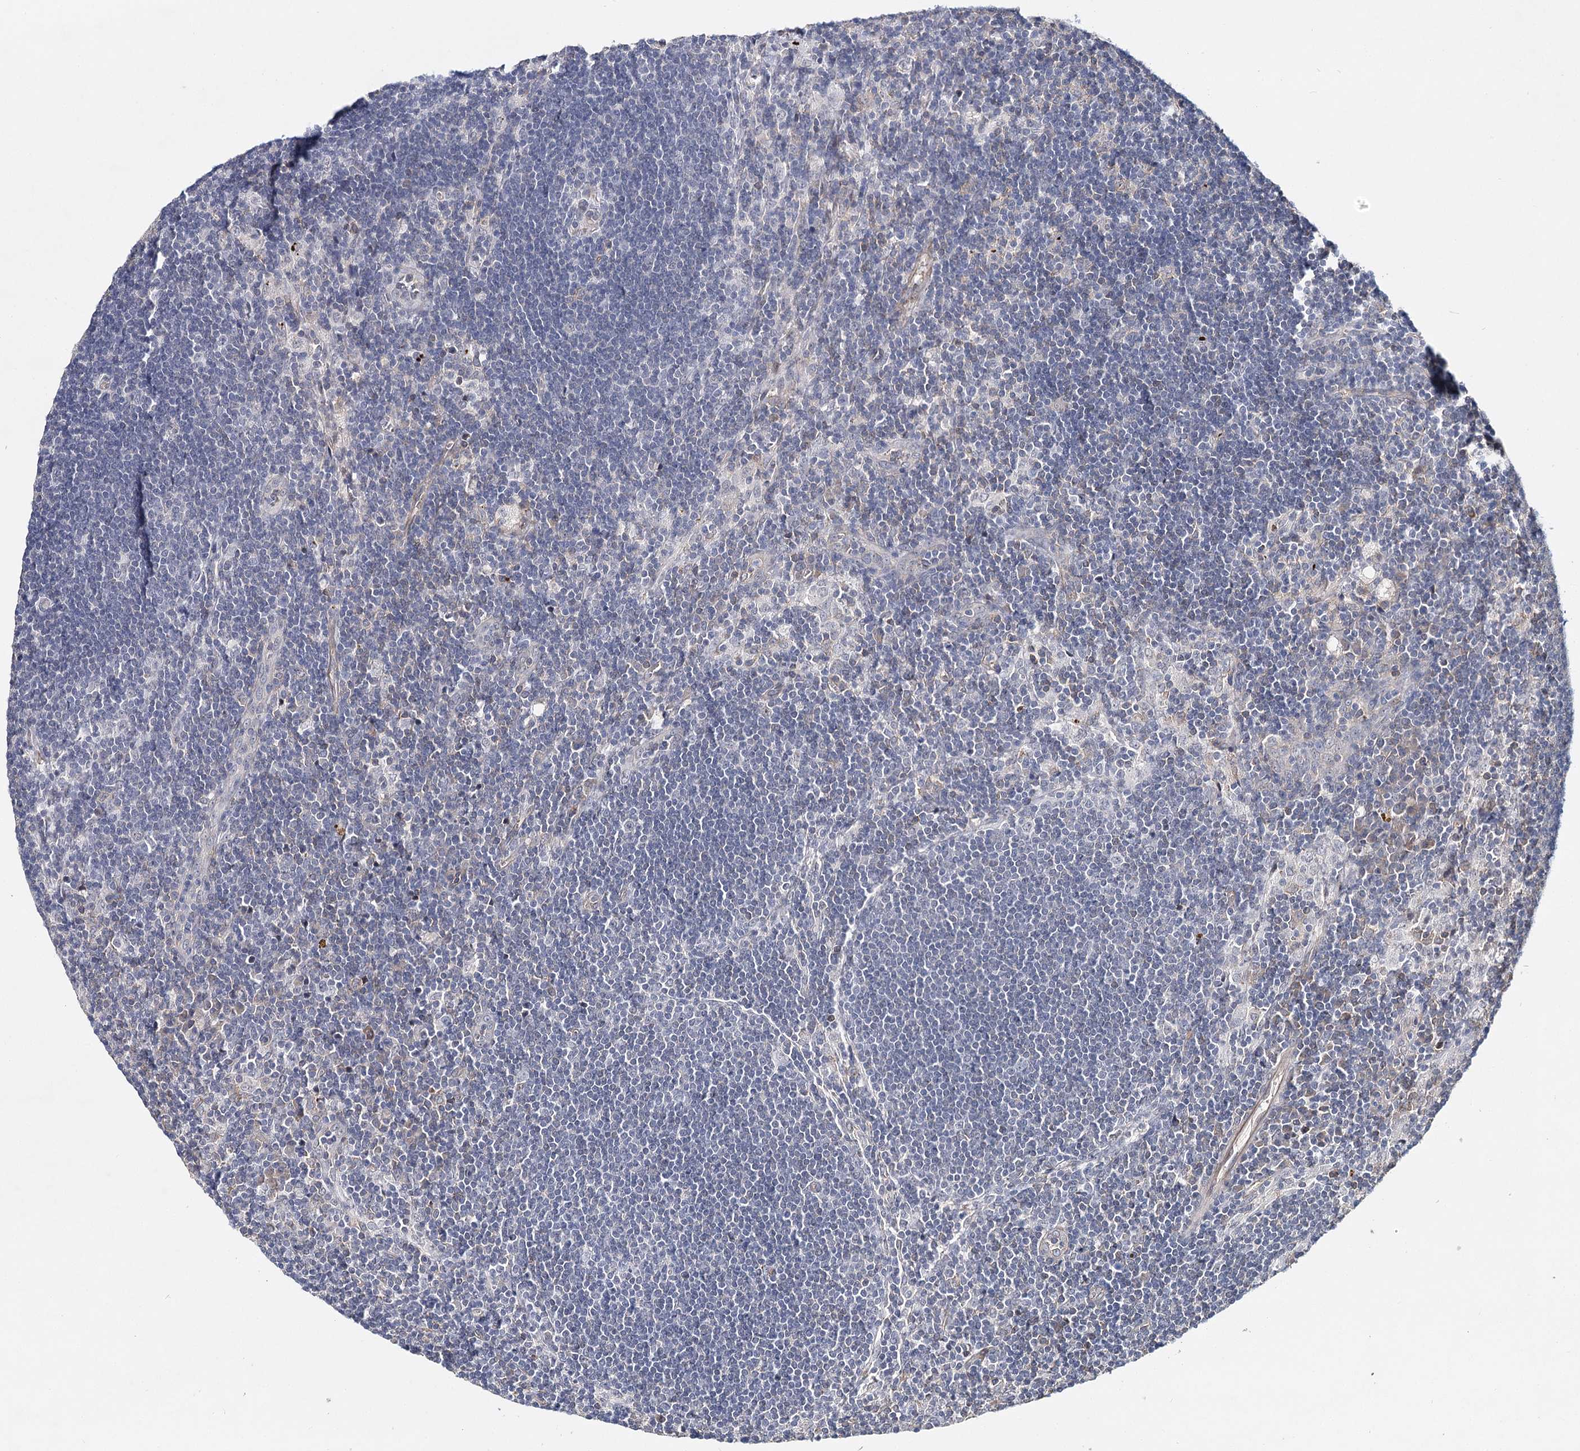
{"staining": {"intensity": "negative", "quantity": "none", "location": "none"}, "tissue": "lymph node", "cell_type": "Germinal center cells", "image_type": "normal", "snomed": [{"axis": "morphology", "description": "Normal tissue, NOS"}, {"axis": "topography", "description": "Lymph node"}], "caption": "There is no significant staining in germinal center cells of lymph node. (Brightfield microscopy of DAB (3,3'-diaminobenzidine) immunohistochemistry (IHC) at high magnification).", "gene": "TMEM218", "patient": {"sex": "male", "age": 24}}